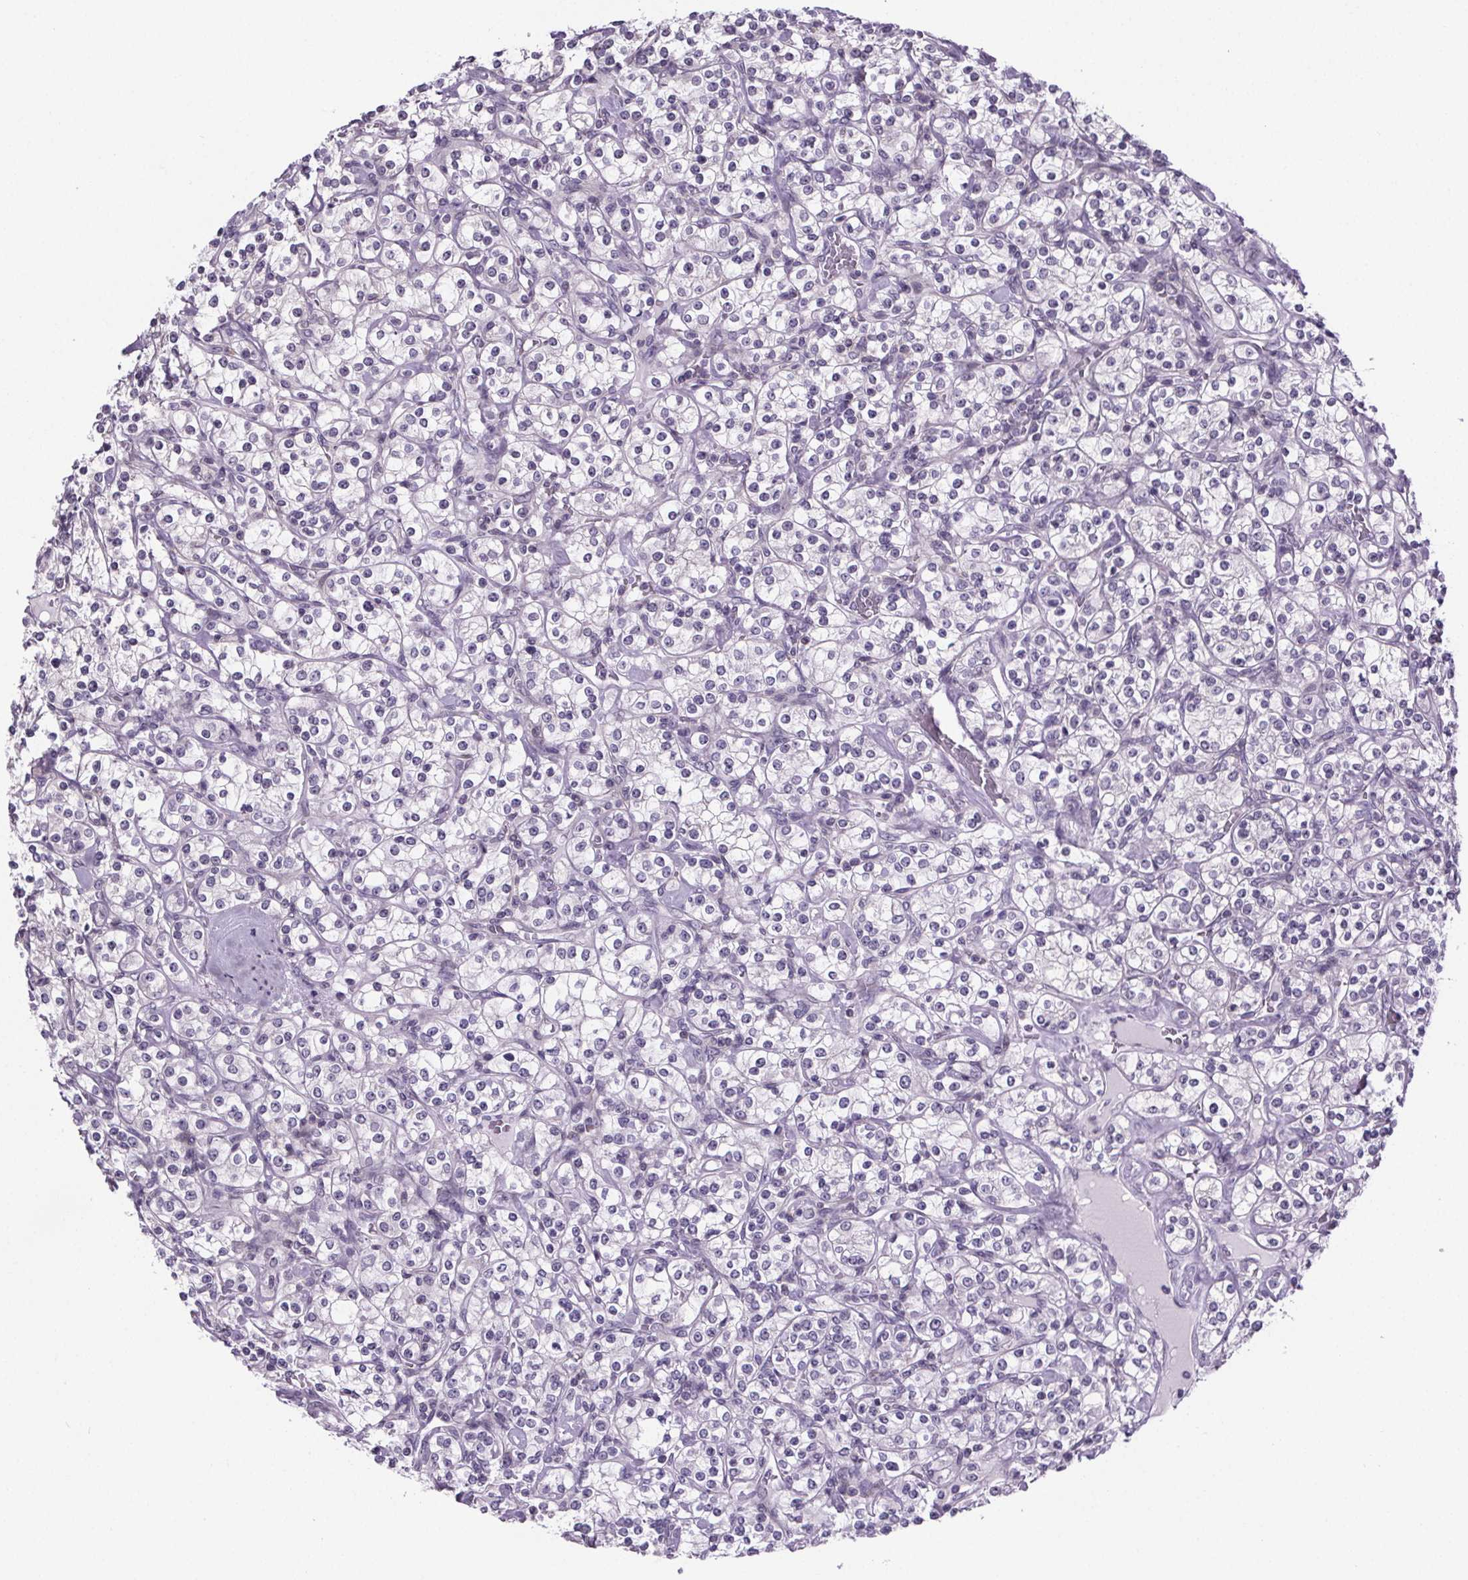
{"staining": {"intensity": "negative", "quantity": "none", "location": "none"}, "tissue": "renal cancer", "cell_type": "Tumor cells", "image_type": "cancer", "snomed": [{"axis": "morphology", "description": "Adenocarcinoma, NOS"}, {"axis": "topography", "description": "Kidney"}], "caption": "Micrograph shows no significant protein positivity in tumor cells of renal adenocarcinoma.", "gene": "TTC12", "patient": {"sex": "male", "age": 77}}